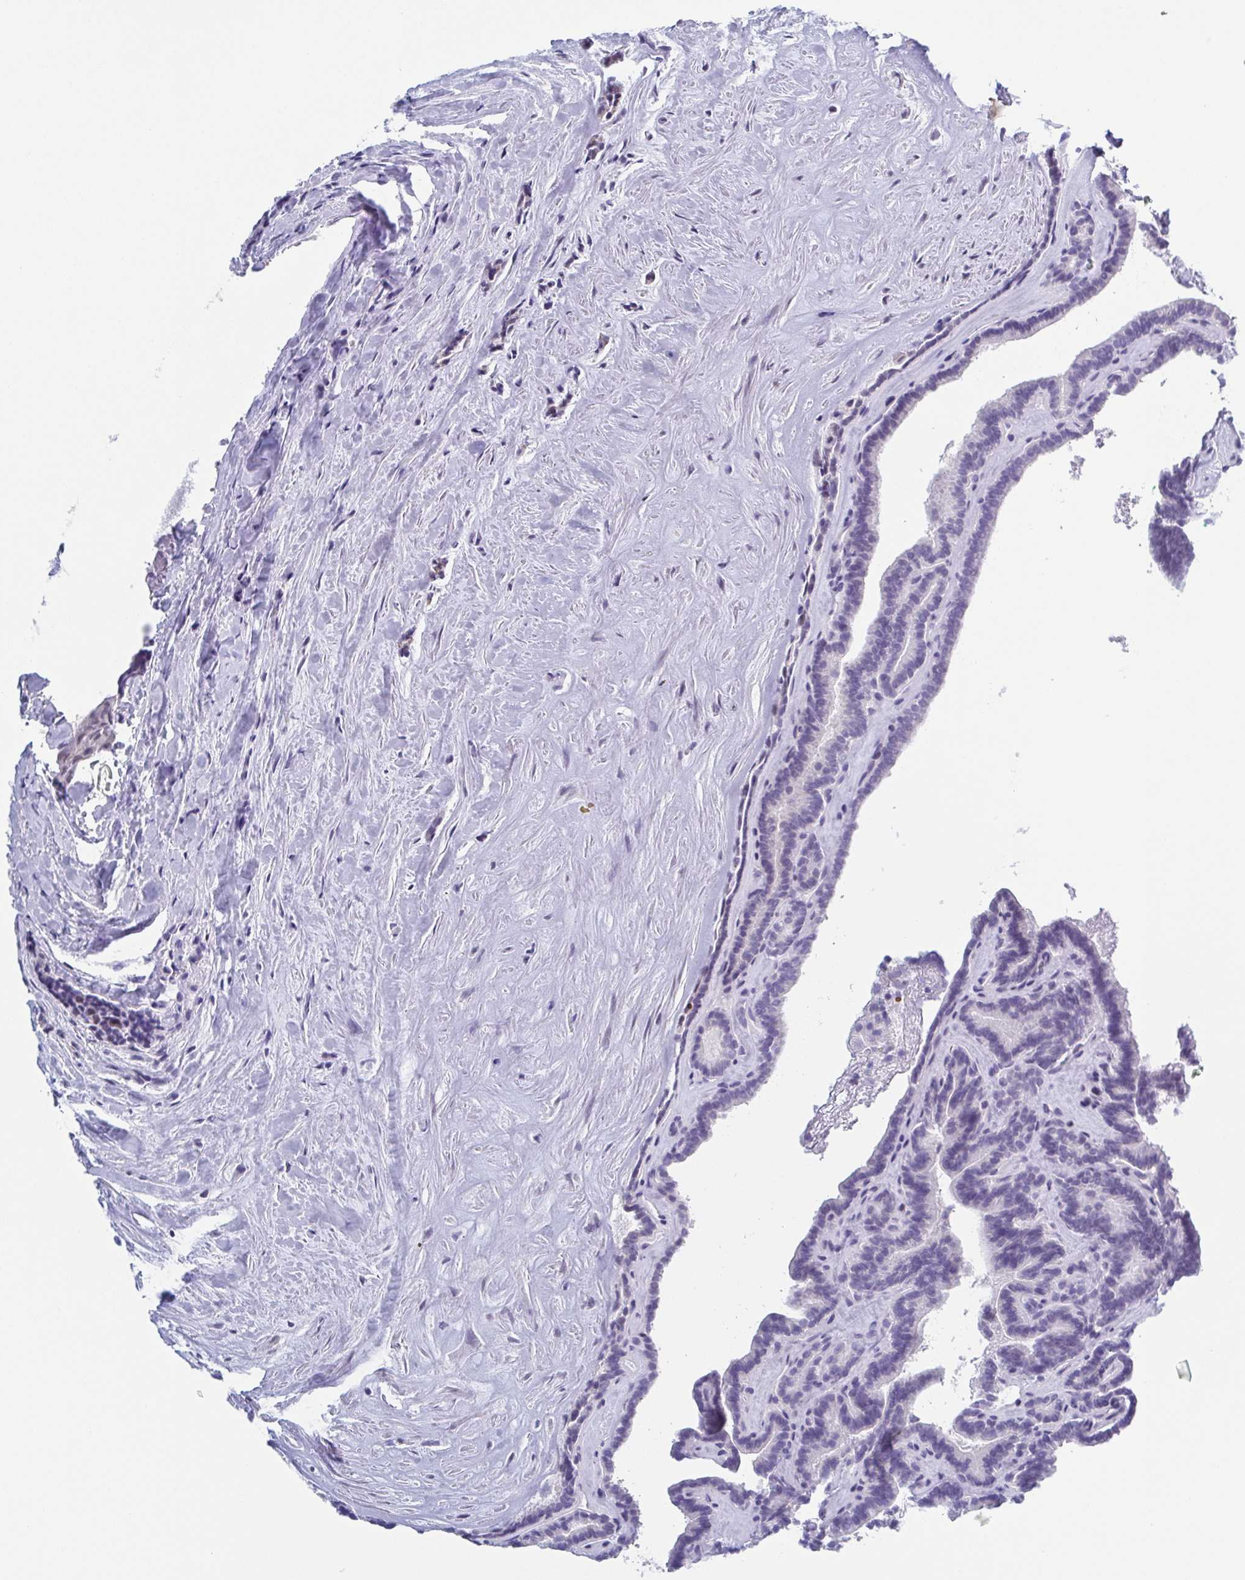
{"staining": {"intensity": "negative", "quantity": "none", "location": "none"}, "tissue": "thyroid cancer", "cell_type": "Tumor cells", "image_type": "cancer", "snomed": [{"axis": "morphology", "description": "Papillary adenocarcinoma, NOS"}, {"axis": "topography", "description": "Thyroid gland"}], "caption": "Immunohistochemistry (IHC) photomicrograph of neoplastic tissue: human thyroid papillary adenocarcinoma stained with DAB reveals no significant protein expression in tumor cells.", "gene": "TMEM92", "patient": {"sex": "female", "age": 21}}